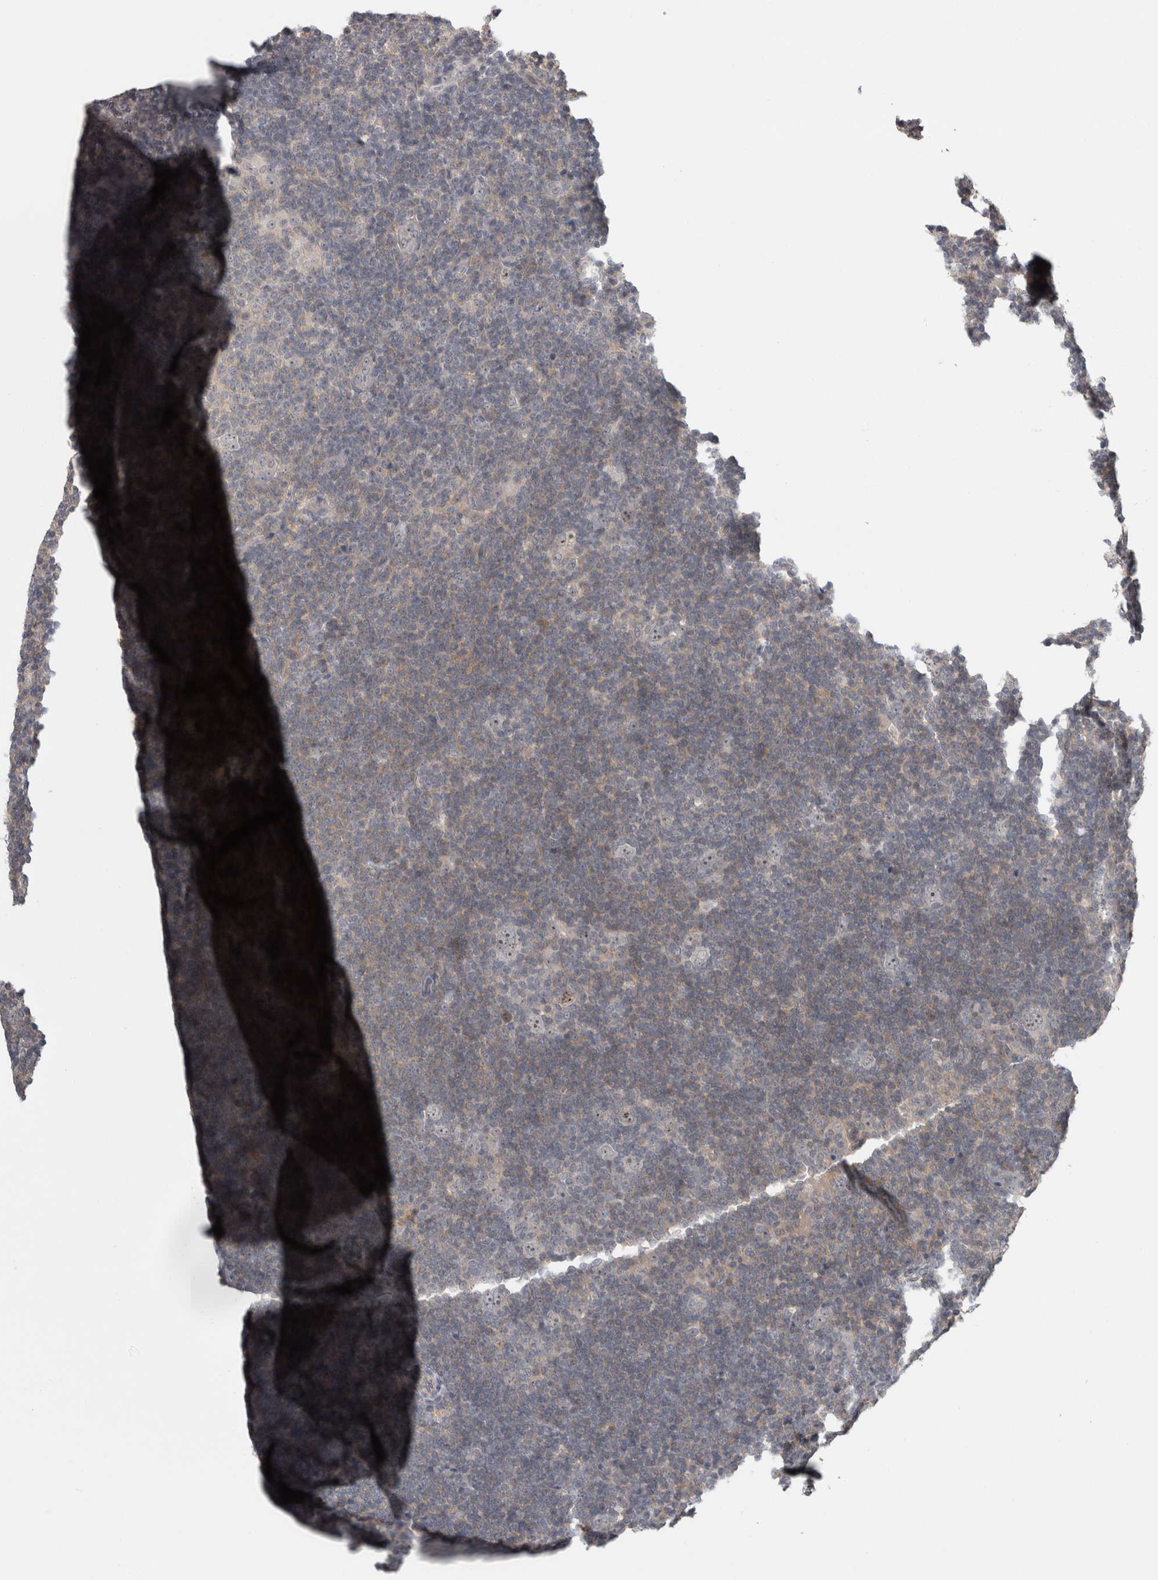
{"staining": {"intensity": "moderate", "quantity": "25%-75%", "location": "nuclear"}, "tissue": "lymphoma", "cell_type": "Tumor cells", "image_type": "cancer", "snomed": [{"axis": "morphology", "description": "Hodgkin's disease, NOS"}, {"axis": "topography", "description": "Lymph node"}], "caption": "Immunohistochemical staining of Hodgkin's disease shows medium levels of moderate nuclear positivity in about 25%-75% of tumor cells.", "gene": "RBM28", "patient": {"sex": "female", "age": 57}}